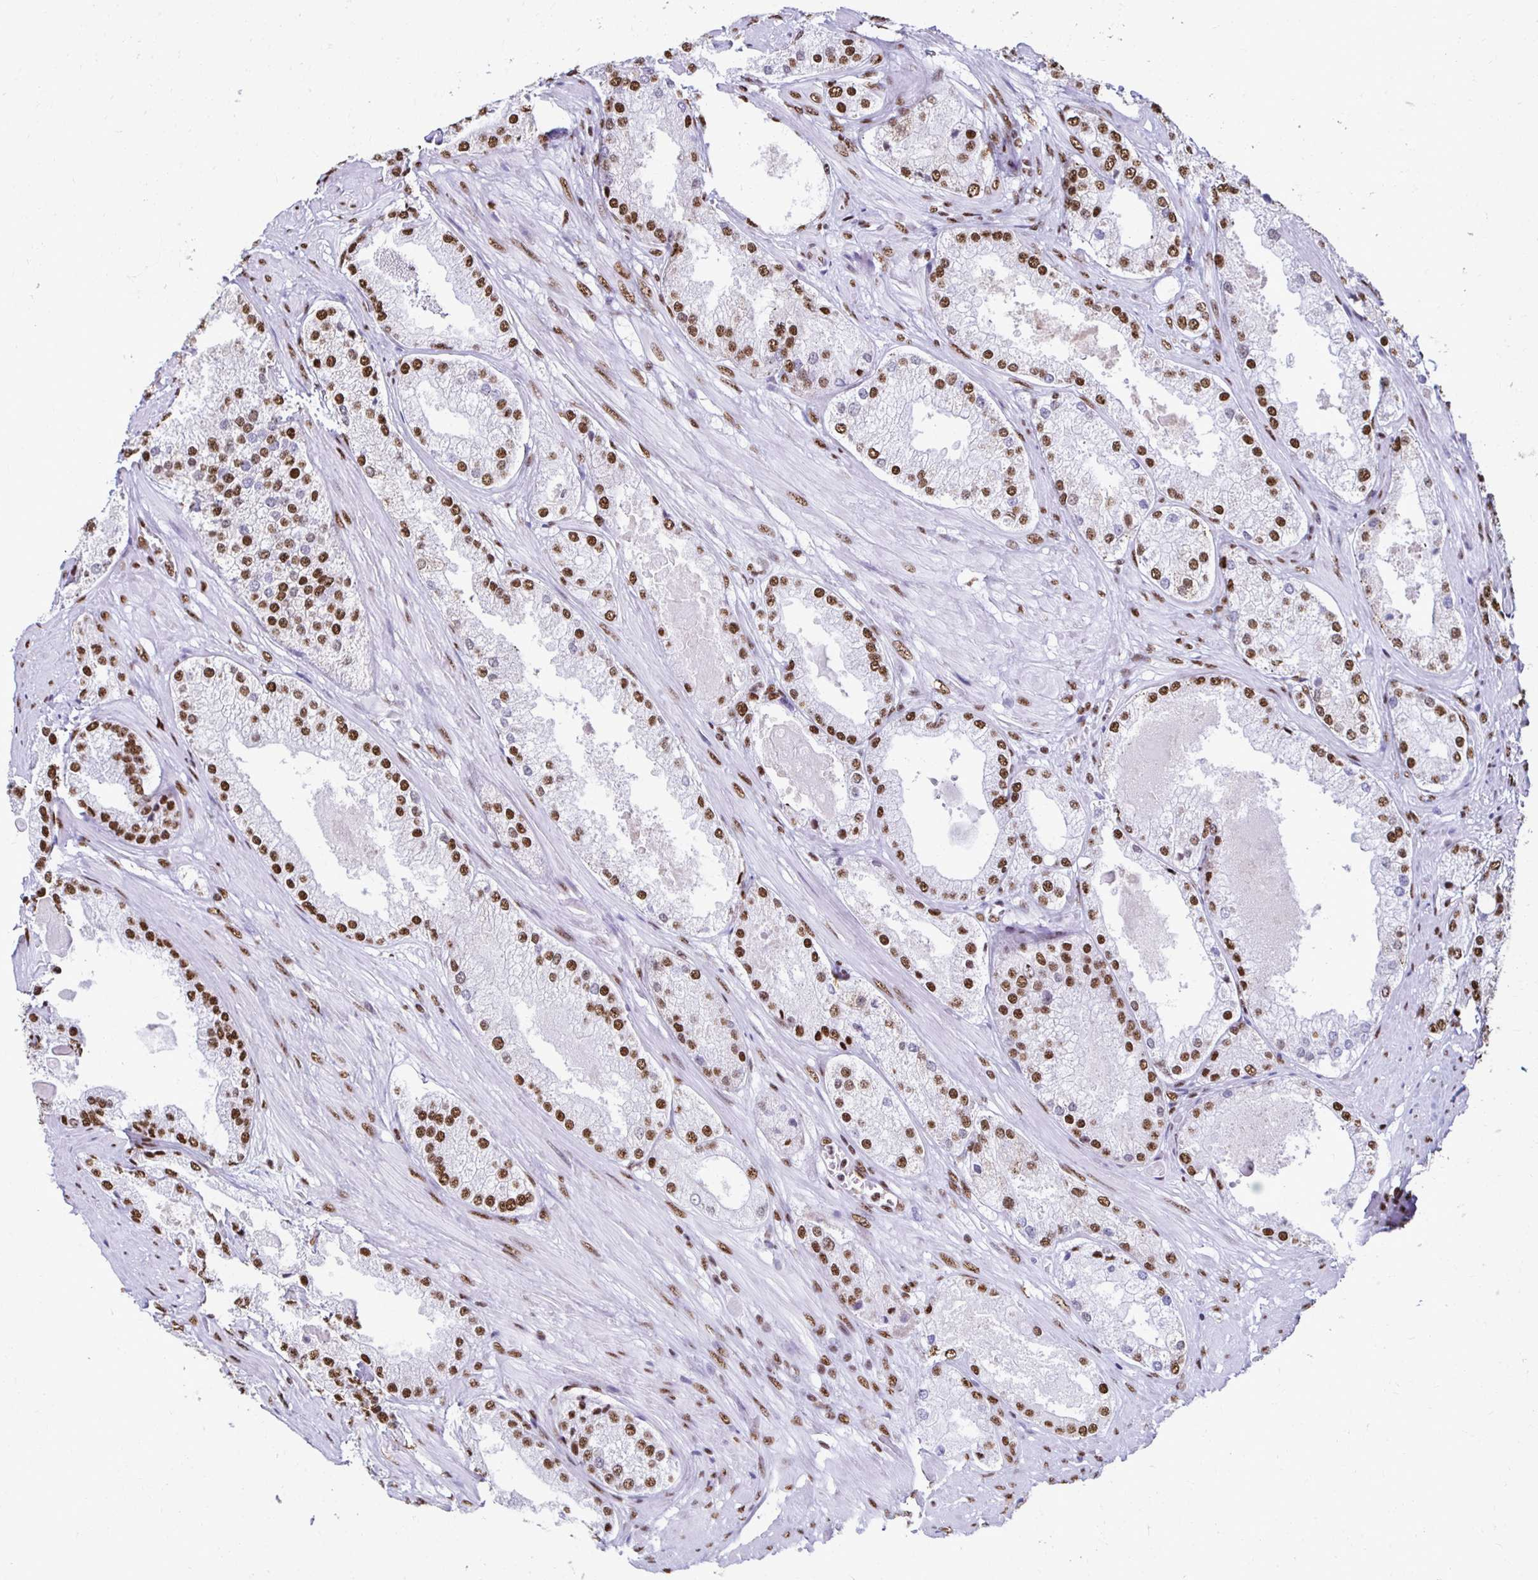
{"staining": {"intensity": "moderate", "quantity": ">75%", "location": "nuclear"}, "tissue": "prostate cancer", "cell_type": "Tumor cells", "image_type": "cancer", "snomed": [{"axis": "morphology", "description": "Adenocarcinoma, Low grade"}, {"axis": "topography", "description": "Prostate"}], "caption": "A micrograph of prostate cancer stained for a protein exhibits moderate nuclear brown staining in tumor cells.", "gene": "NONO", "patient": {"sex": "male", "age": 68}}